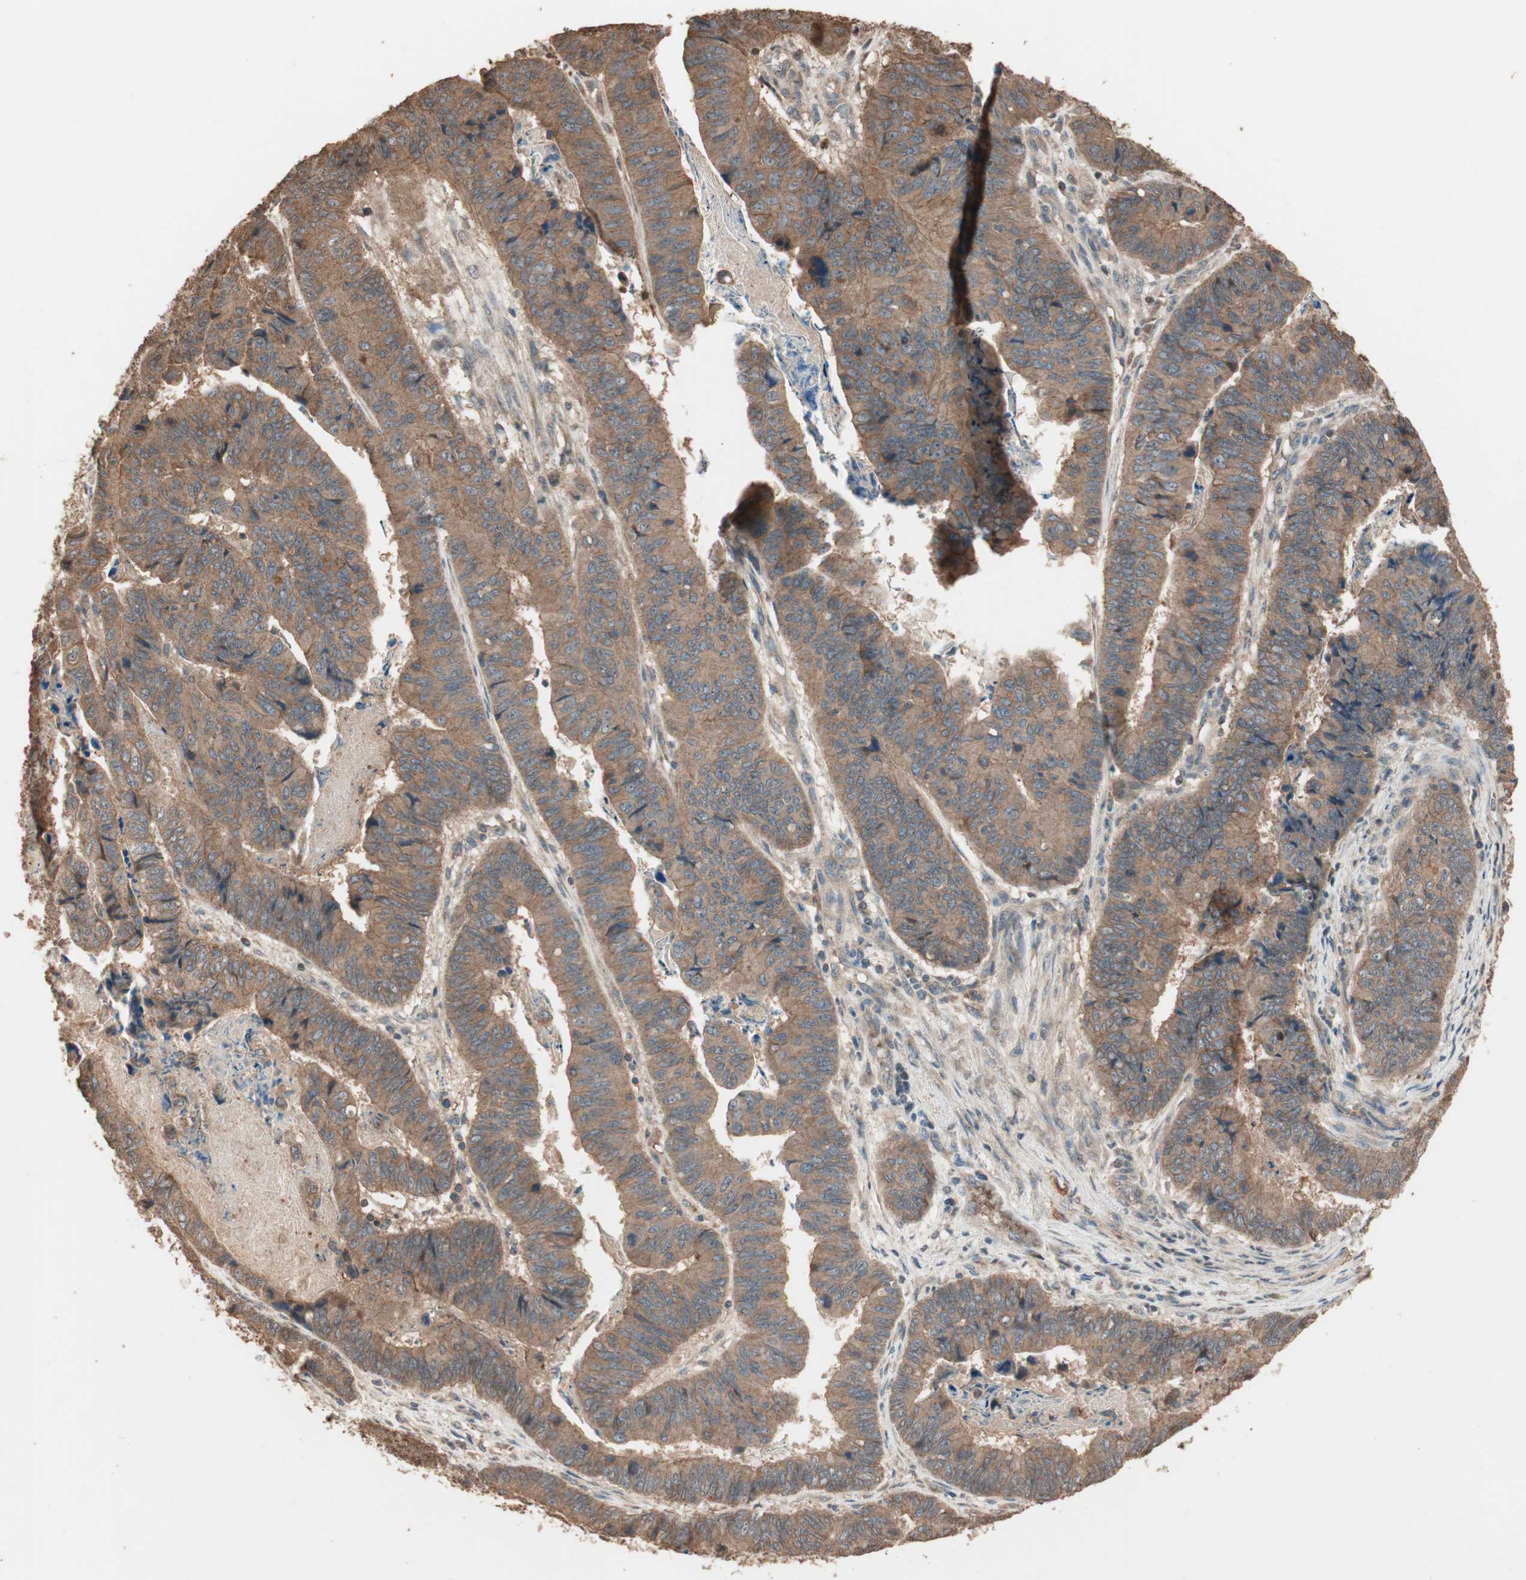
{"staining": {"intensity": "moderate", "quantity": ">75%", "location": "cytoplasmic/membranous"}, "tissue": "stomach cancer", "cell_type": "Tumor cells", "image_type": "cancer", "snomed": [{"axis": "morphology", "description": "Adenocarcinoma, NOS"}, {"axis": "topography", "description": "Stomach, lower"}], "caption": "High-magnification brightfield microscopy of adenocarcinoma (stomach) stained with DAB (3,3'-diaminobenzidine) (brown) and counterstained with hematoxylin (blue). tumor cells exhibit moderate cytoplasmic/membranous positivity is appreciated in about>75% of cells.", "gene": "USP20", "patient": {"sex": "male", "age": 77}}